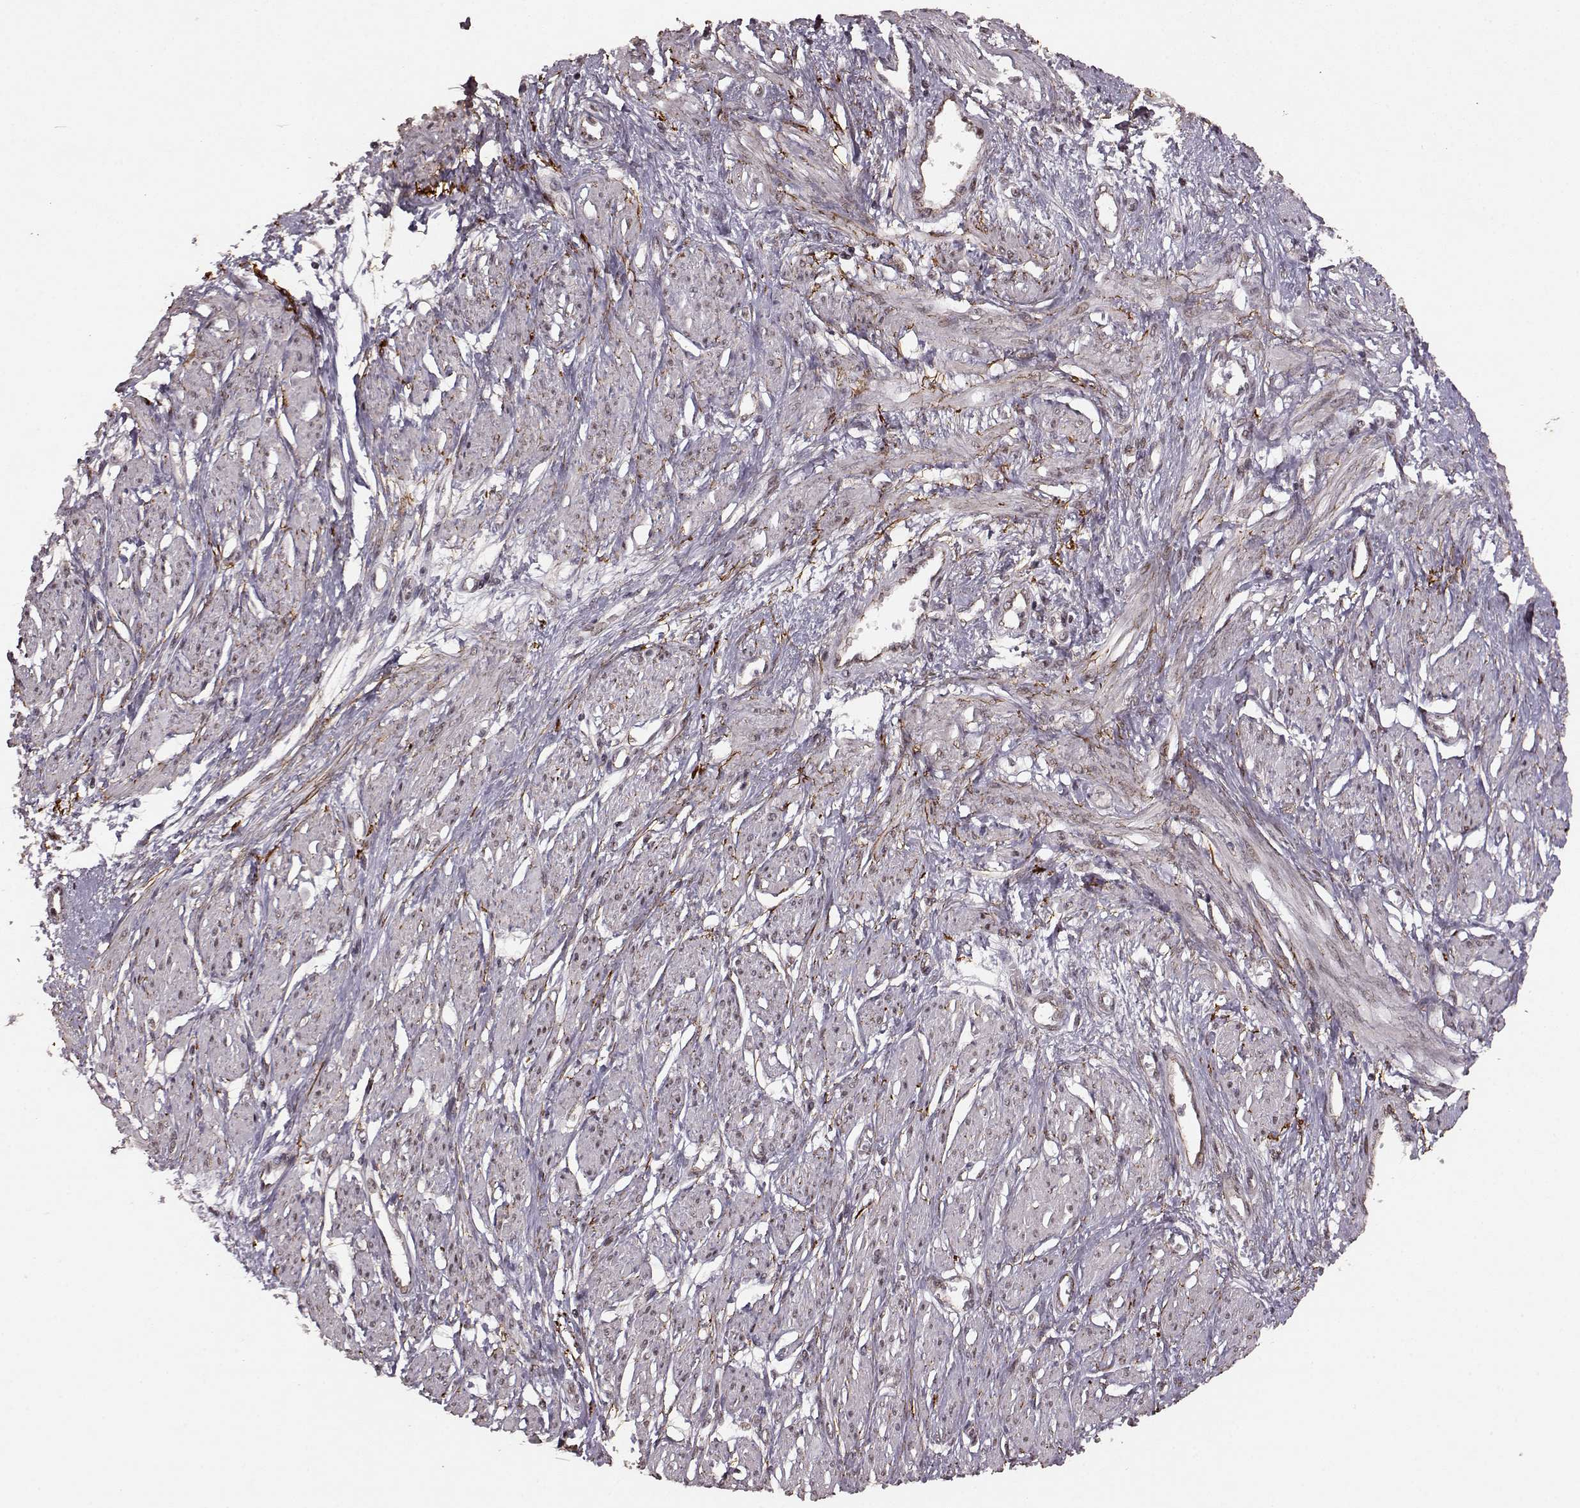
{"staining": {"intensity": "weak", "quantity": ">75%", "location": "nuclear"}, "tissue": "smooth muscle", "cell_type": "Smooth muscle cells", "image_type": "normal", "snomed": [{"axis": "morphology", "description": "Normal tissue, NOS"}, {"axis": "topography", "description": "Smooth muscle"}, {"axis": "topography", "description": "Uterus"}], "caption": "Smooth muscle stained with IHC displays weak nuclear positivity in approximately >75% of smooth muscle cells. (IHC, brightfield microscopy, high magnification).", "gene": "RRAGD", "patient": {"sex": "female", "age": 39}}